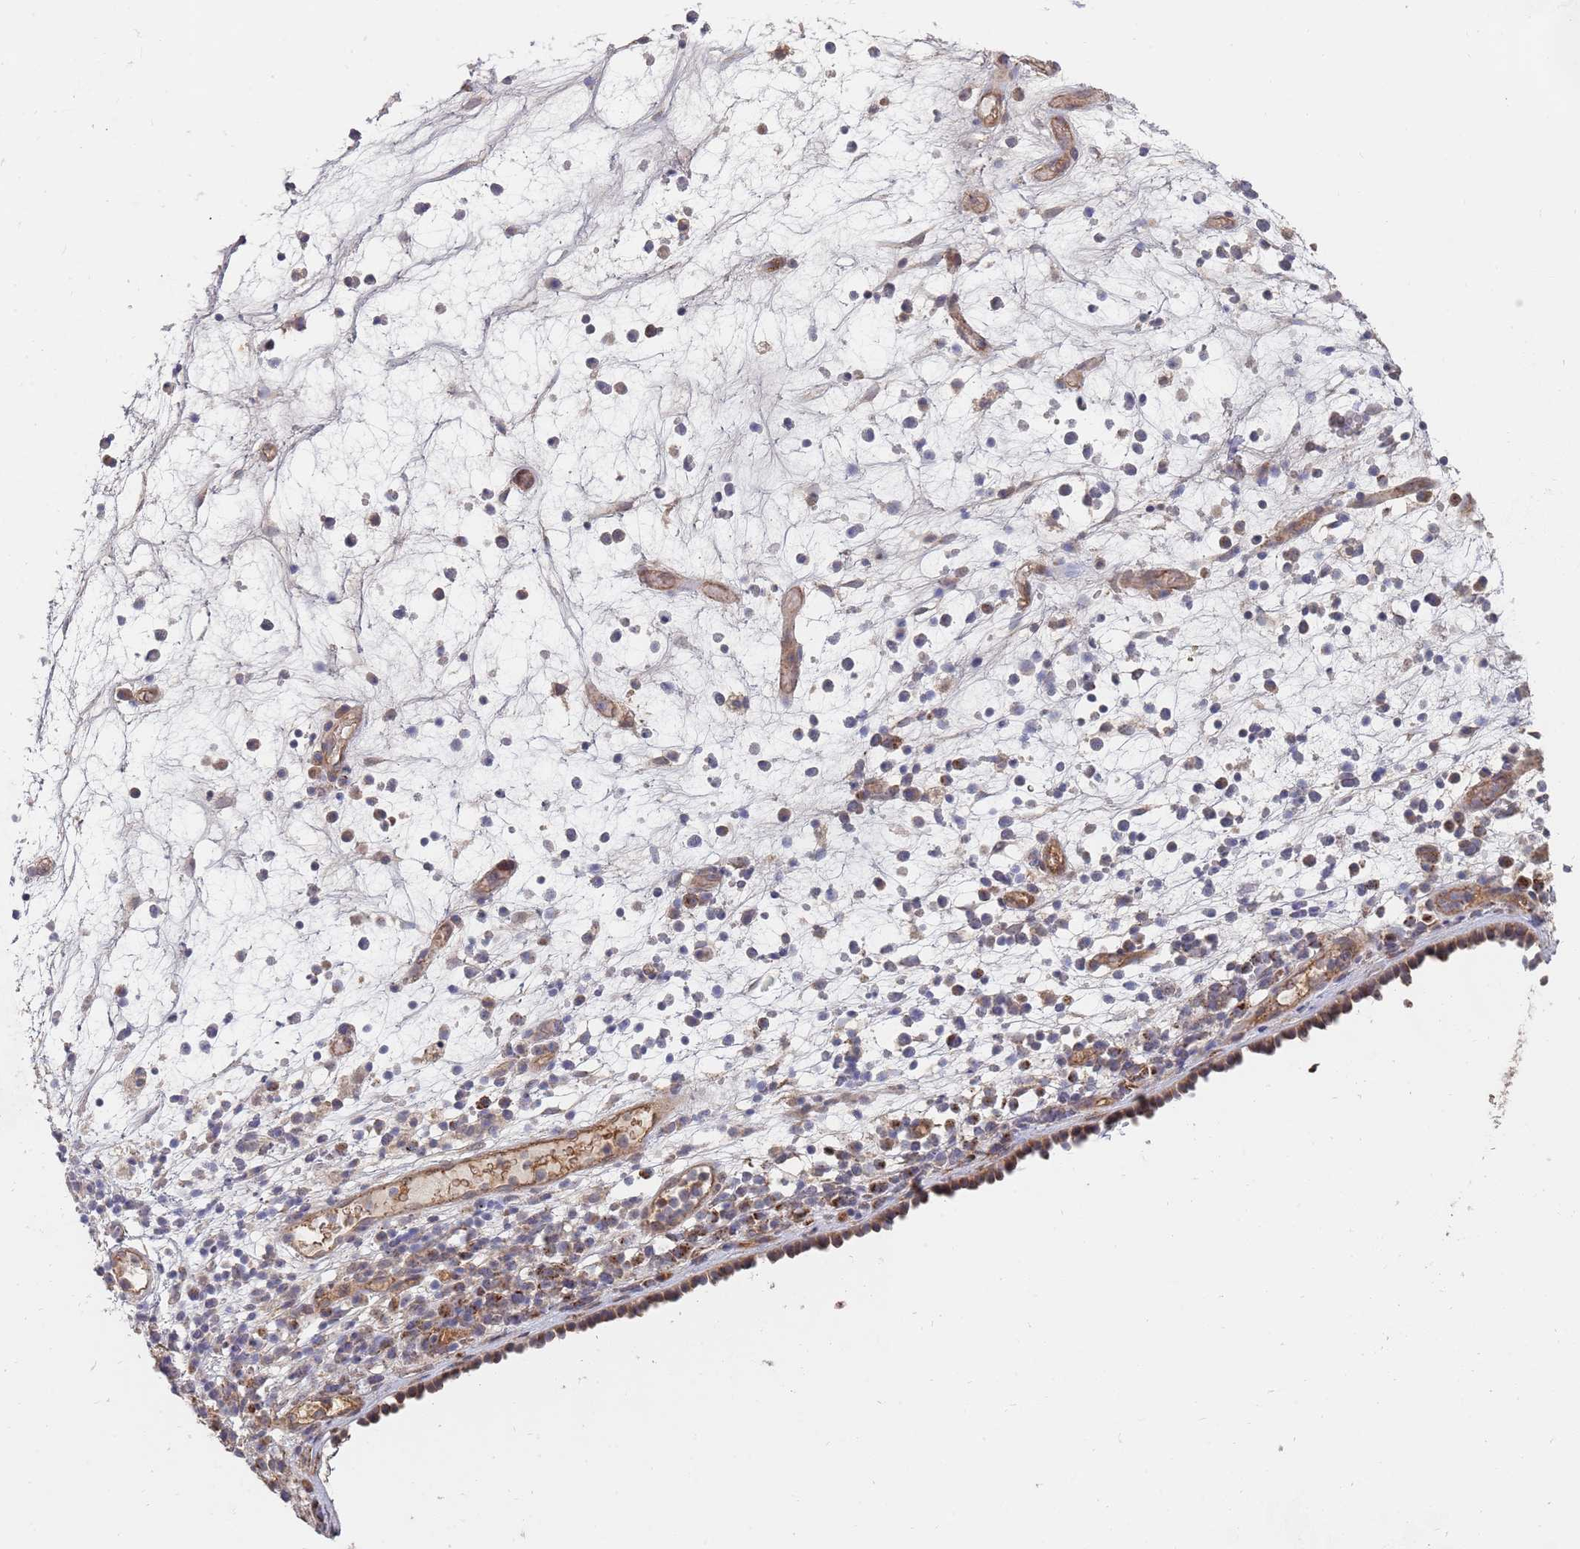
{"staining": {"intensity": "moderate", "quantity": "25%-75%", "location": "cytoplasmic/membranous"}, "tissue": "nasopharynx", "cell_type": "Respiratory epithelial cells", "image_type": "normal", "snomed": [{"axis": "morphology", "description": "Normal tissue, NOS"}, {"axis": "morphology", "description": "Inflammation, NOS"}, {"axis": "morphology", "description": "Malignant melanoma, Metastatic site"}, {"axis": "topography", "description": "Nasopharynx"}], "caption": "High-magnification brightfield microscopy of benign nasopharynx stained with DAB (3,3'-diaminobenzidine) (brown) and counterstained with hematoxylin (blue). respiratory epithelial cells exhibit moderate cytoplasmic/membranous expression is present in about25%-75% of cells. Immunohistochemistry (ihc) stains the protein in brown and the nuclei are stained blue.", "gene": "ABCB6", "patient": {"sex": "male", "age": 70}}